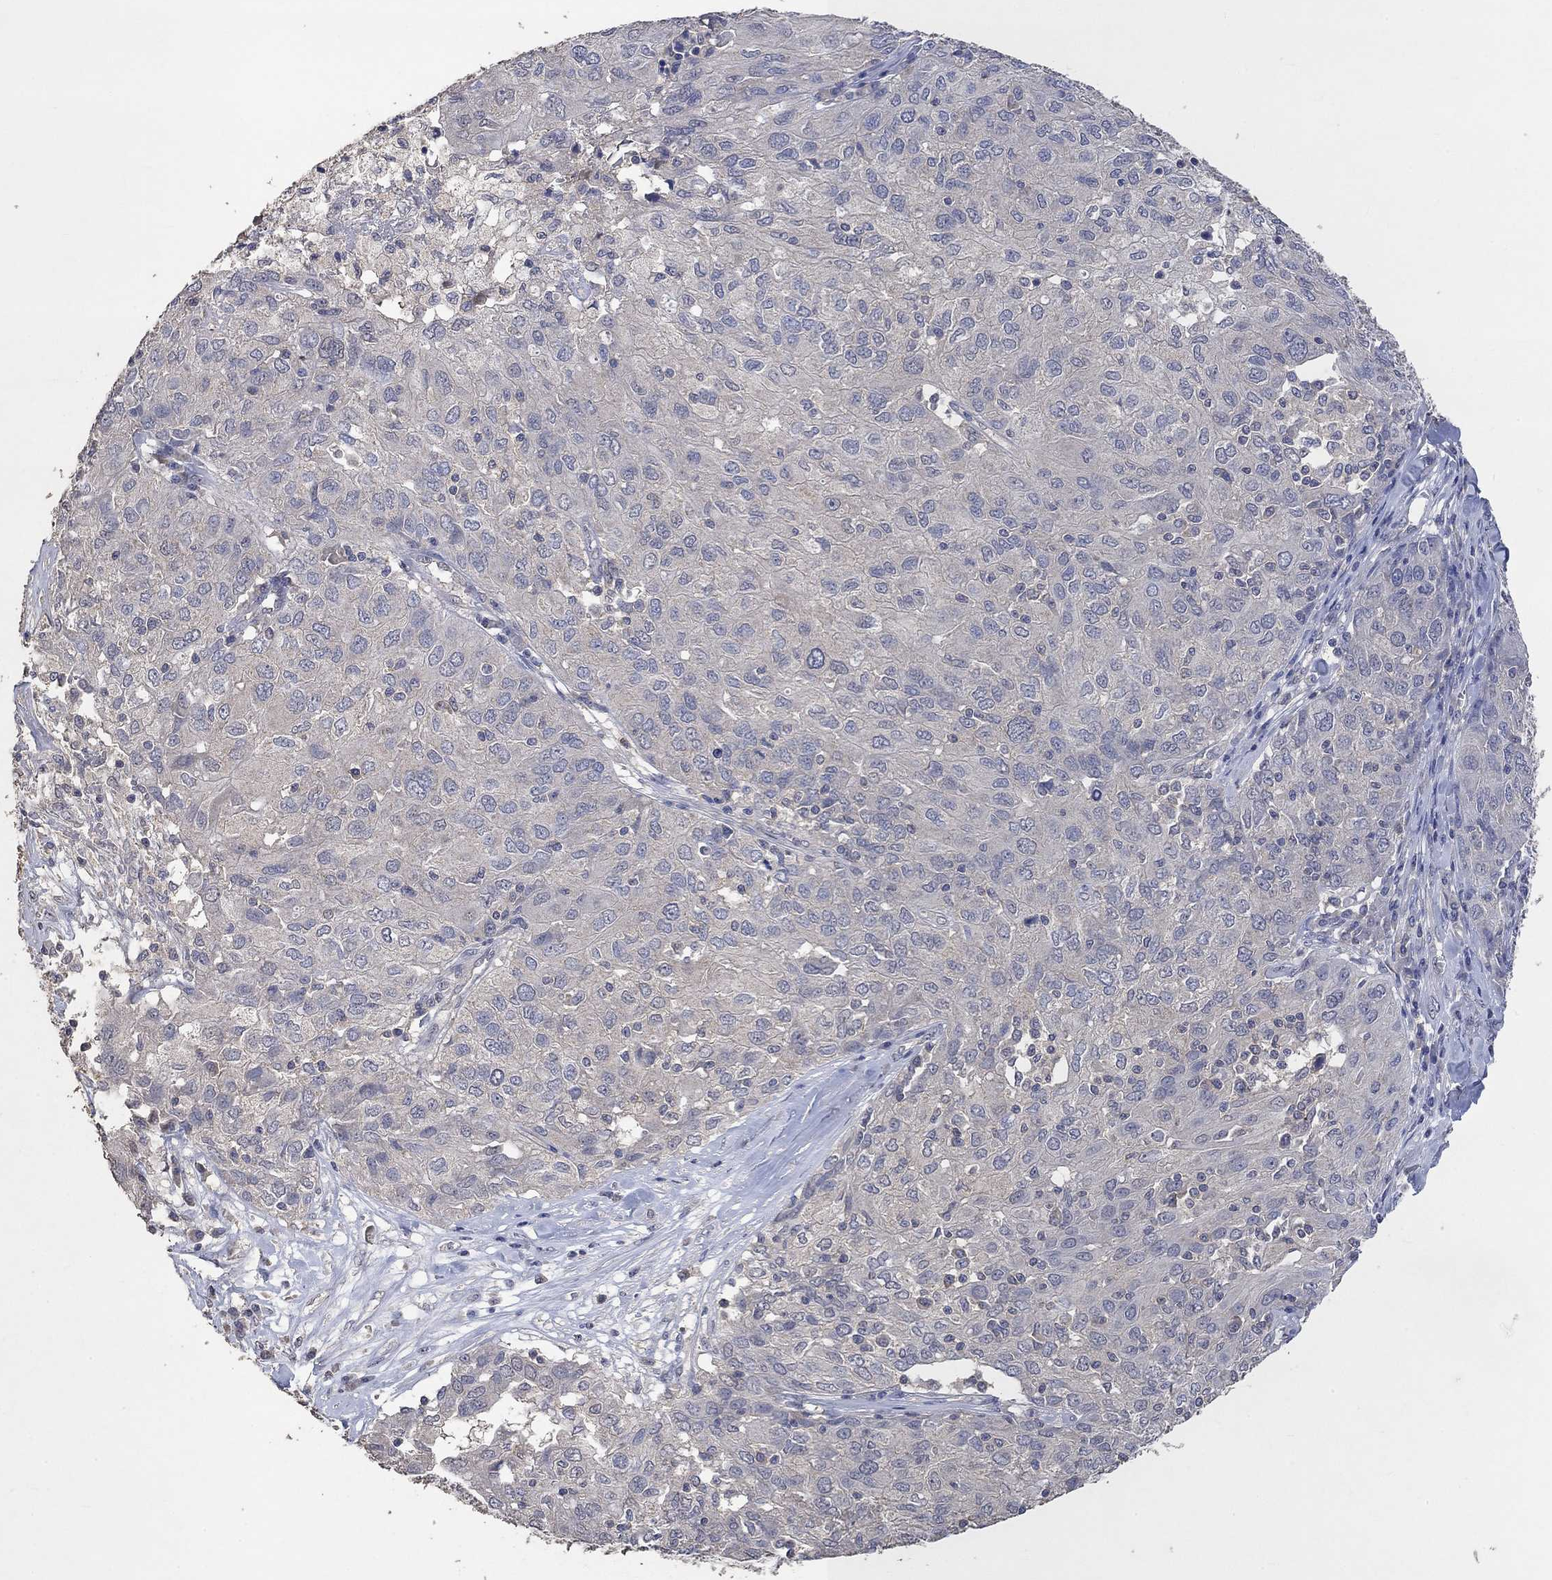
{"staining": {"intensity": "negative", "quantity": "none", "location": "none"}, "tissue": "ovarian cancer", "cell_type": "Tumor cells", "image_type": "cancer", "snomed": [{"axis": "morphology", "description": "Carcinoma, endometroid"}, {"axis": "topography", "description": "Ovary"}], "caption": "Human ovarian endometroid carcinoma stained for a protein using immunohistochemistry reveals no staining in tumor cells.", "gene": "PTPN20", "patient": {"sex": "female", "age": 50}}